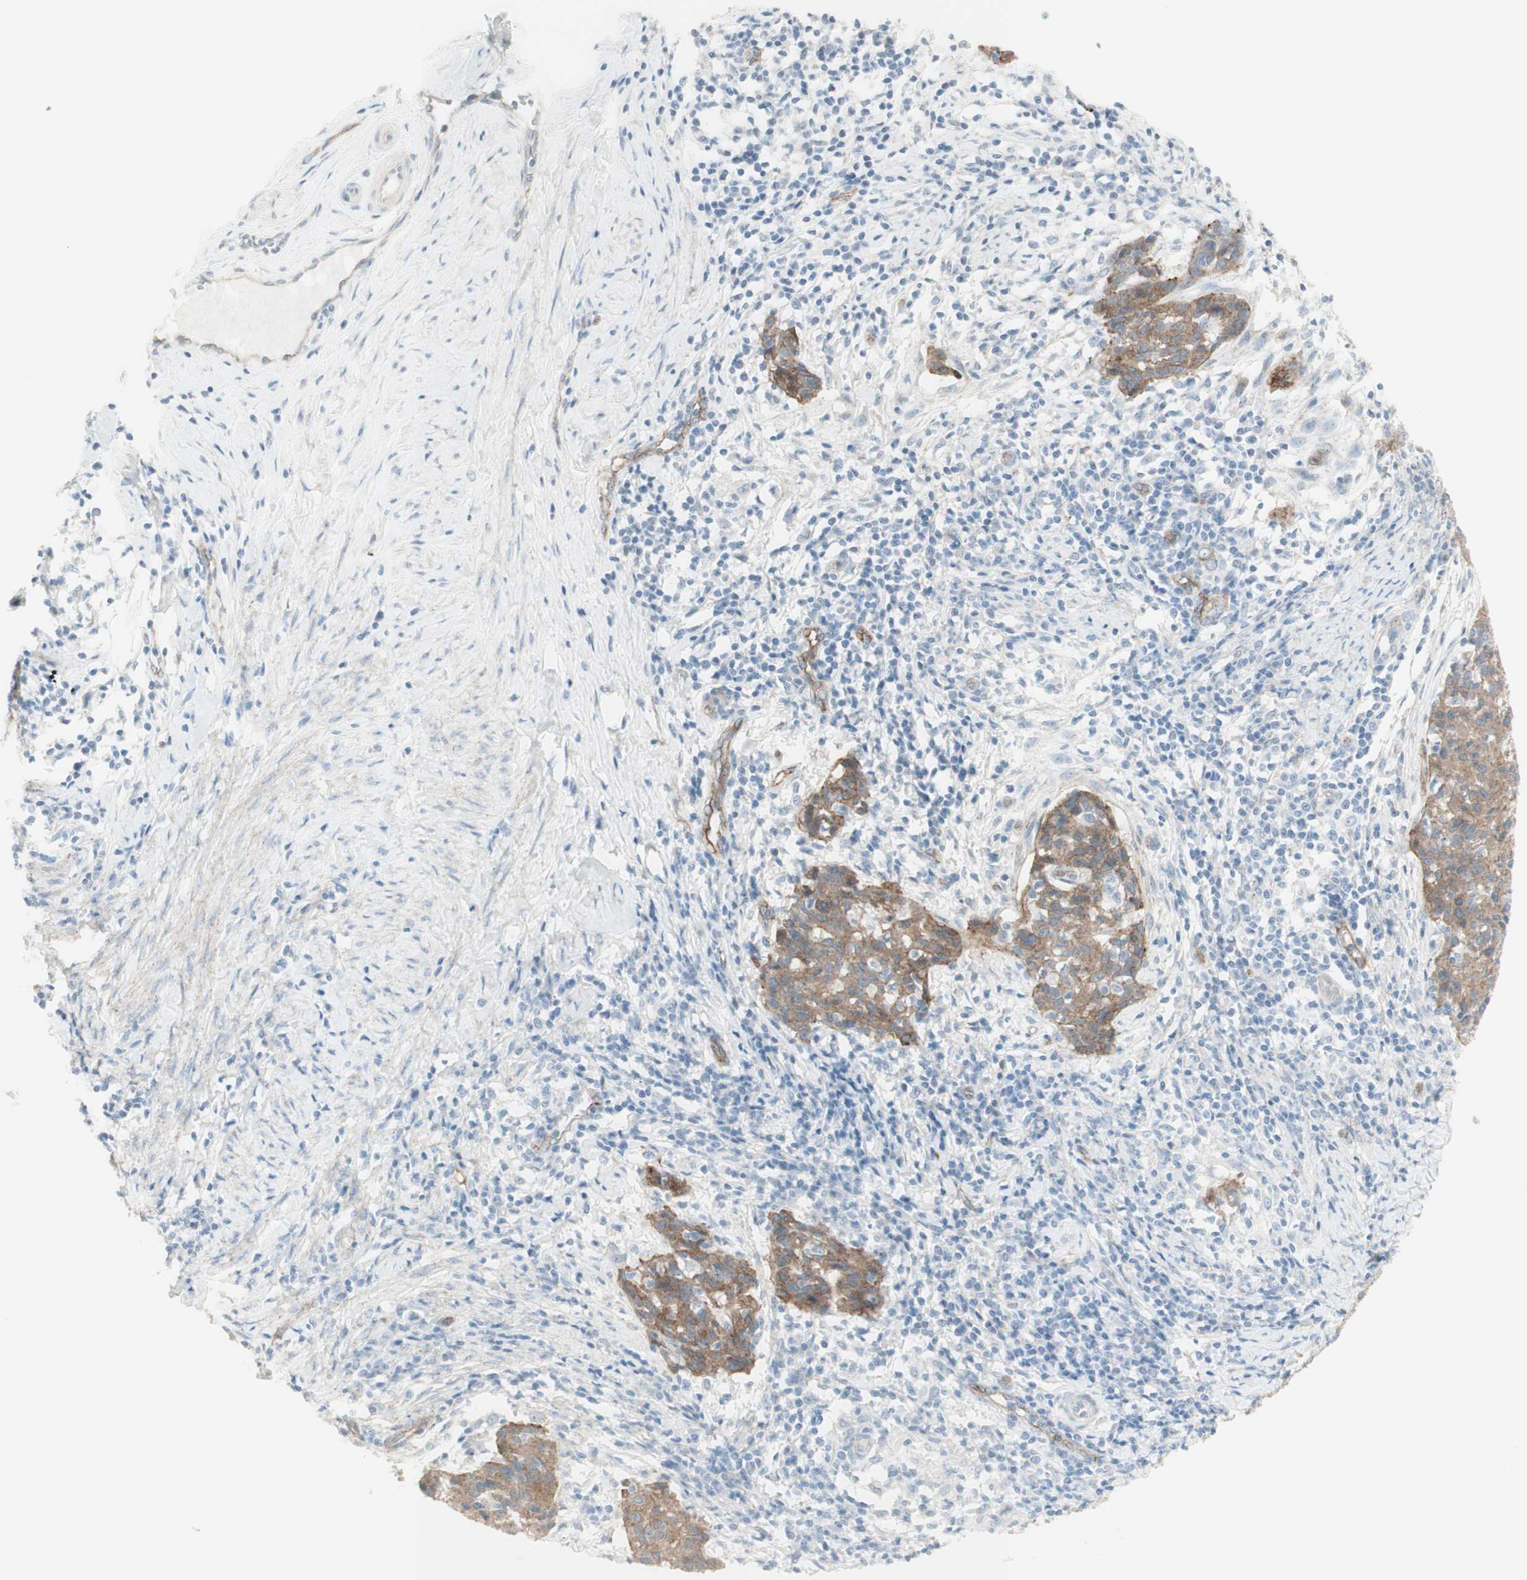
{"staining": {"intensity": "moderate", "quantity": "25%-75%", "location": "cytoplasmic/membranous"}, "tissue": "cervical cancer", "cell_type": "Tumor cells", "image_type": "cancer", "snomed": [{"axis": "morphology", "description": "Squamous cell carcinoma, NOS"}, {"axis": "topography", "description": "Cervix"}], "caption": "Cervical cancer (squamous cell carcinoma) tissue reveals moderate cytoplasmic/membranous staining in about 25%-75% of tumor cells, visualized by immunohistochemistry.", "gene": "MYO6", "patient": {"sex": "female", "age": 38}}